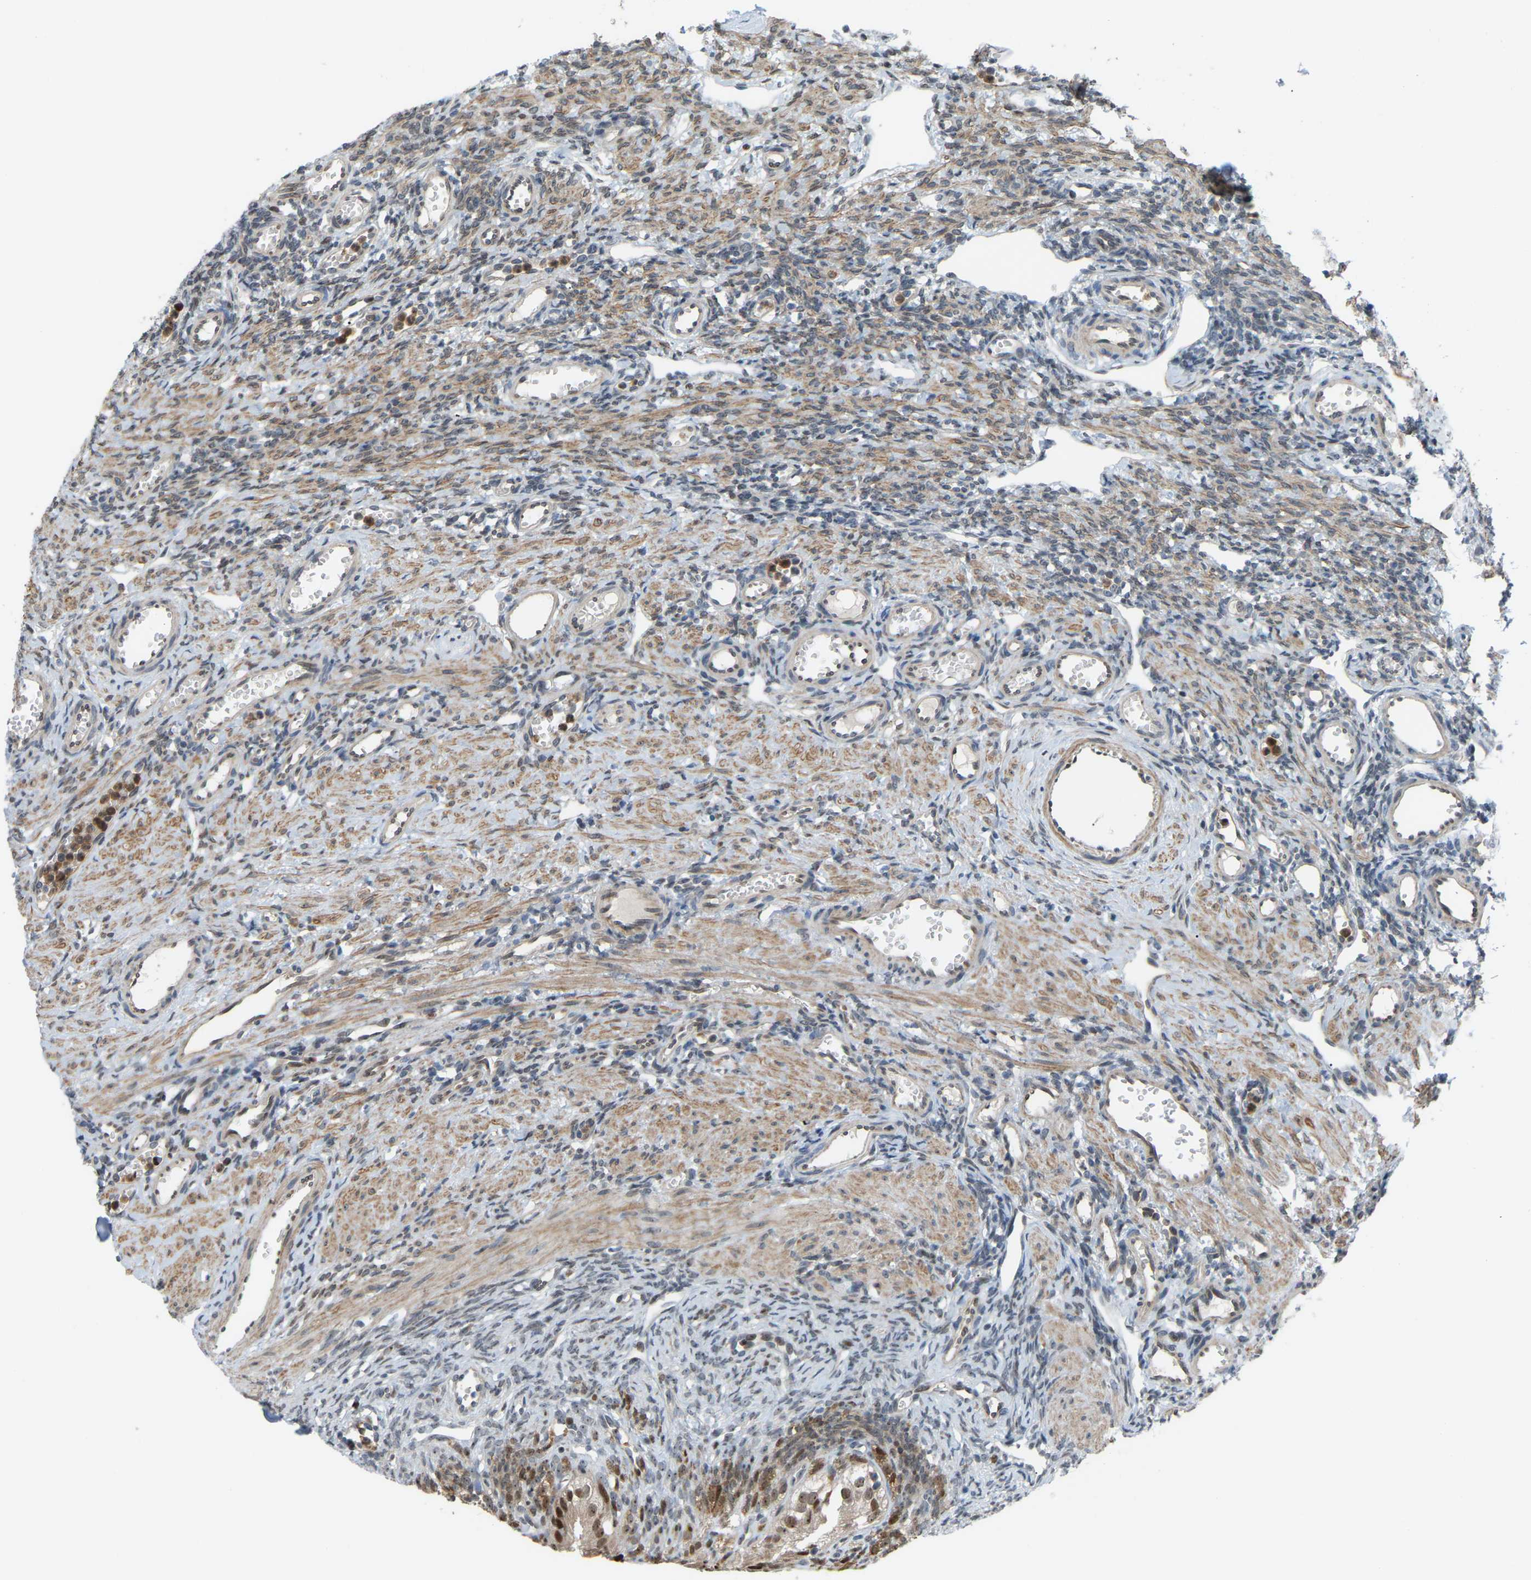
{"staining": {"intensity": "weak", "quantity": ">75%", "location": "cytoplasmic/membranous"}, "tissue": "ovary", "cell_type": "Follicle cells", "image_type": "normal", "snomed": [{"axis": "morphology", "description": "Normal tissue, NOS"}, {"axis": "topography", "description": "Ovary"}], "caption": "Weak cytoplasmic/membranous expression for a protein is appreciated in approximately >75% of follicle cells of benign ovary using immunohistochemistry (IHC).", "gene": "CROT", "patient": {"sex": "female", "age": 33}}